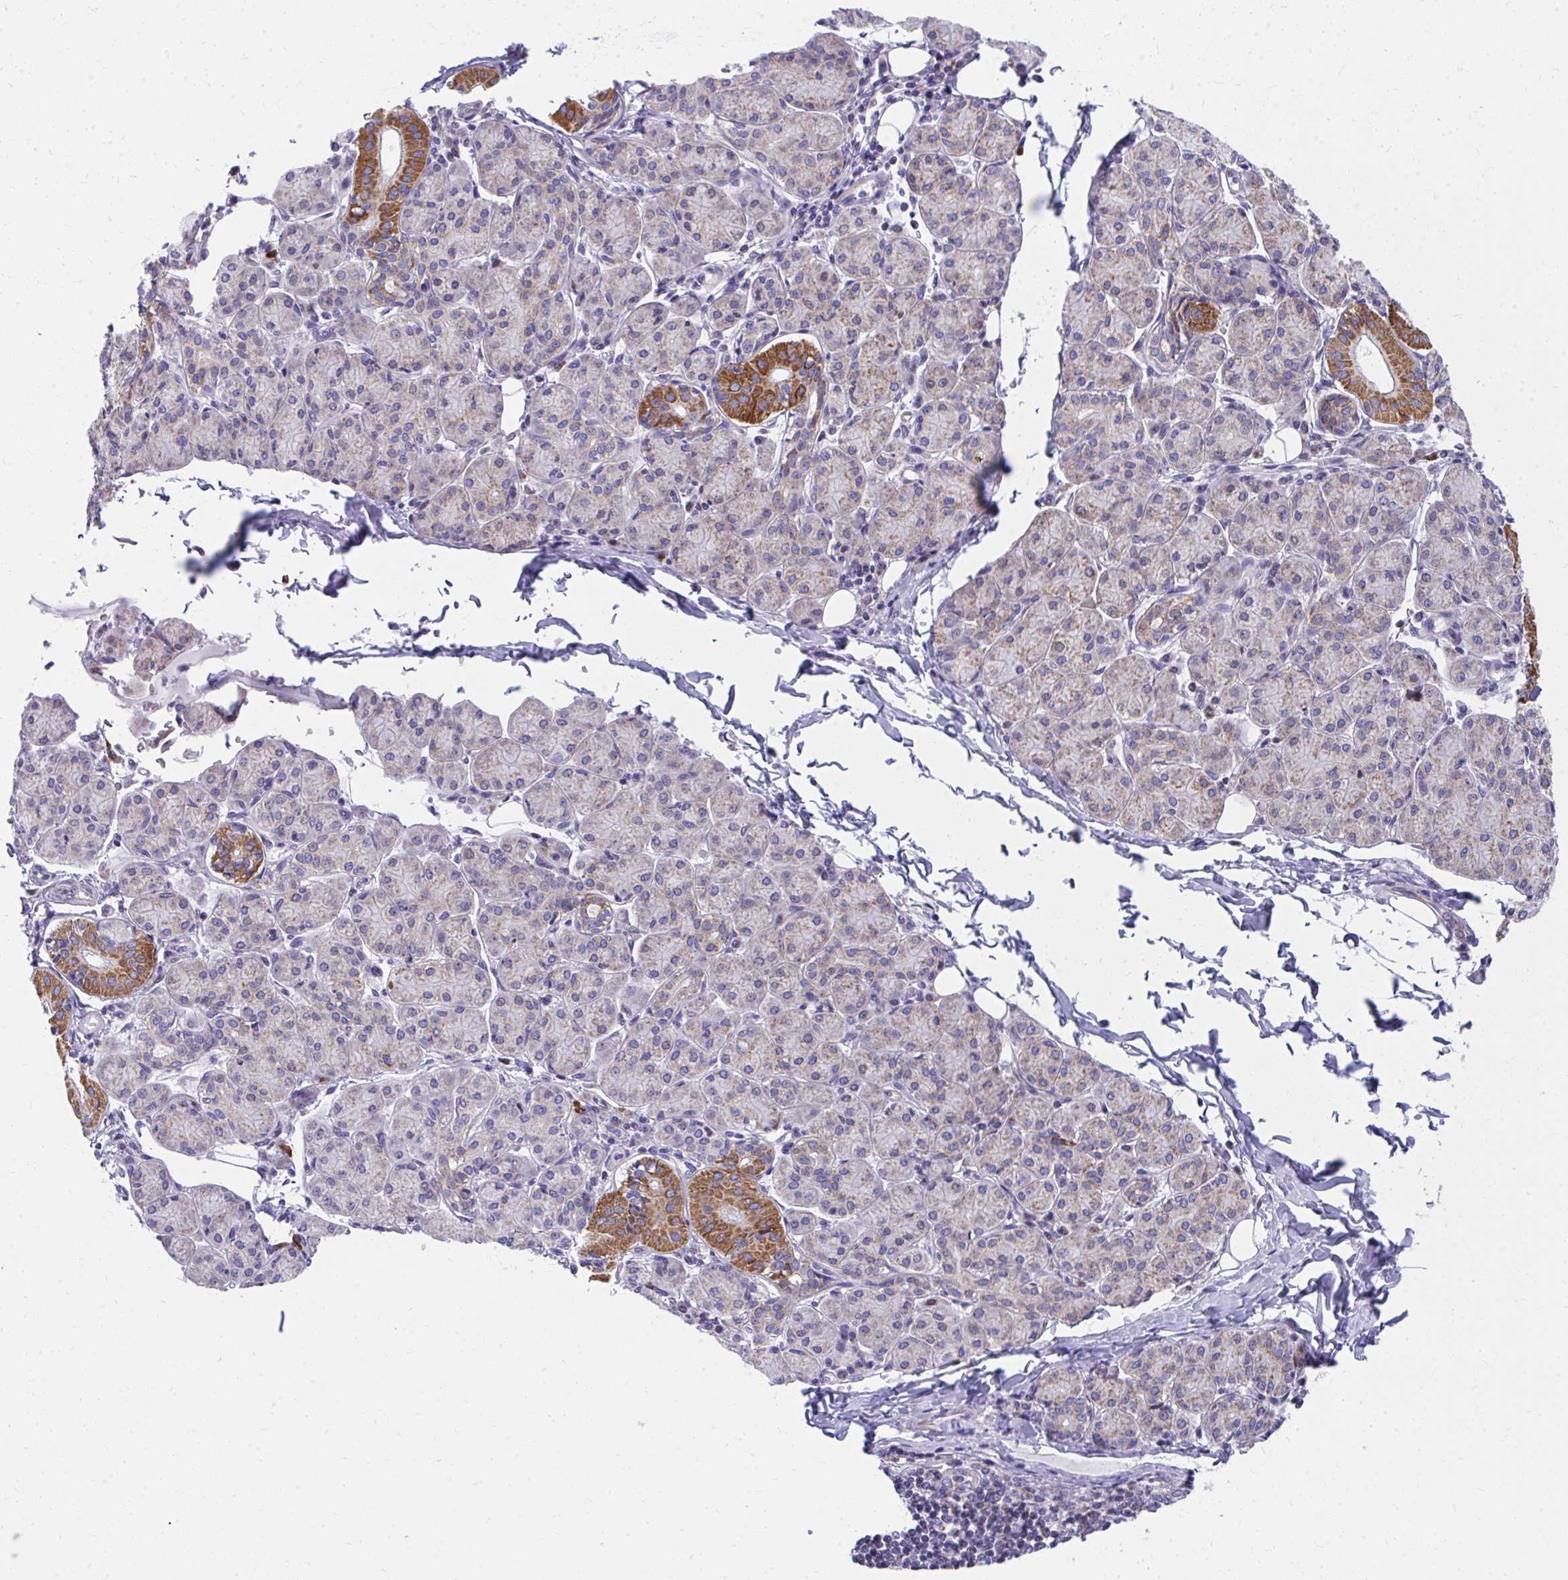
{"staining": {"intensity": "strong", "quantity": "25%-75%", "location": "cytoplasmic/membranous"}, "tissue": "salivary gland", "cell_type": "Glandular cells", "image_type": "normal", "snomed": [{"axis": "morphology", "description": "Normal tissue, NOS"}, {"axis": "morphology", "description": "Inflammation, NOS"}, {"axis": "topography", "description": "Lymph node"}, {"axis": "topography", "description": "Salivary gland"}], "caption": "Glandular cells demonstrate high levels of strong cytoplasmic/membranous positivity in about 25%-75% of cells in benign salivary gland.", "gene": "IL37", "patient": {"sex": "male", "age": 3}}